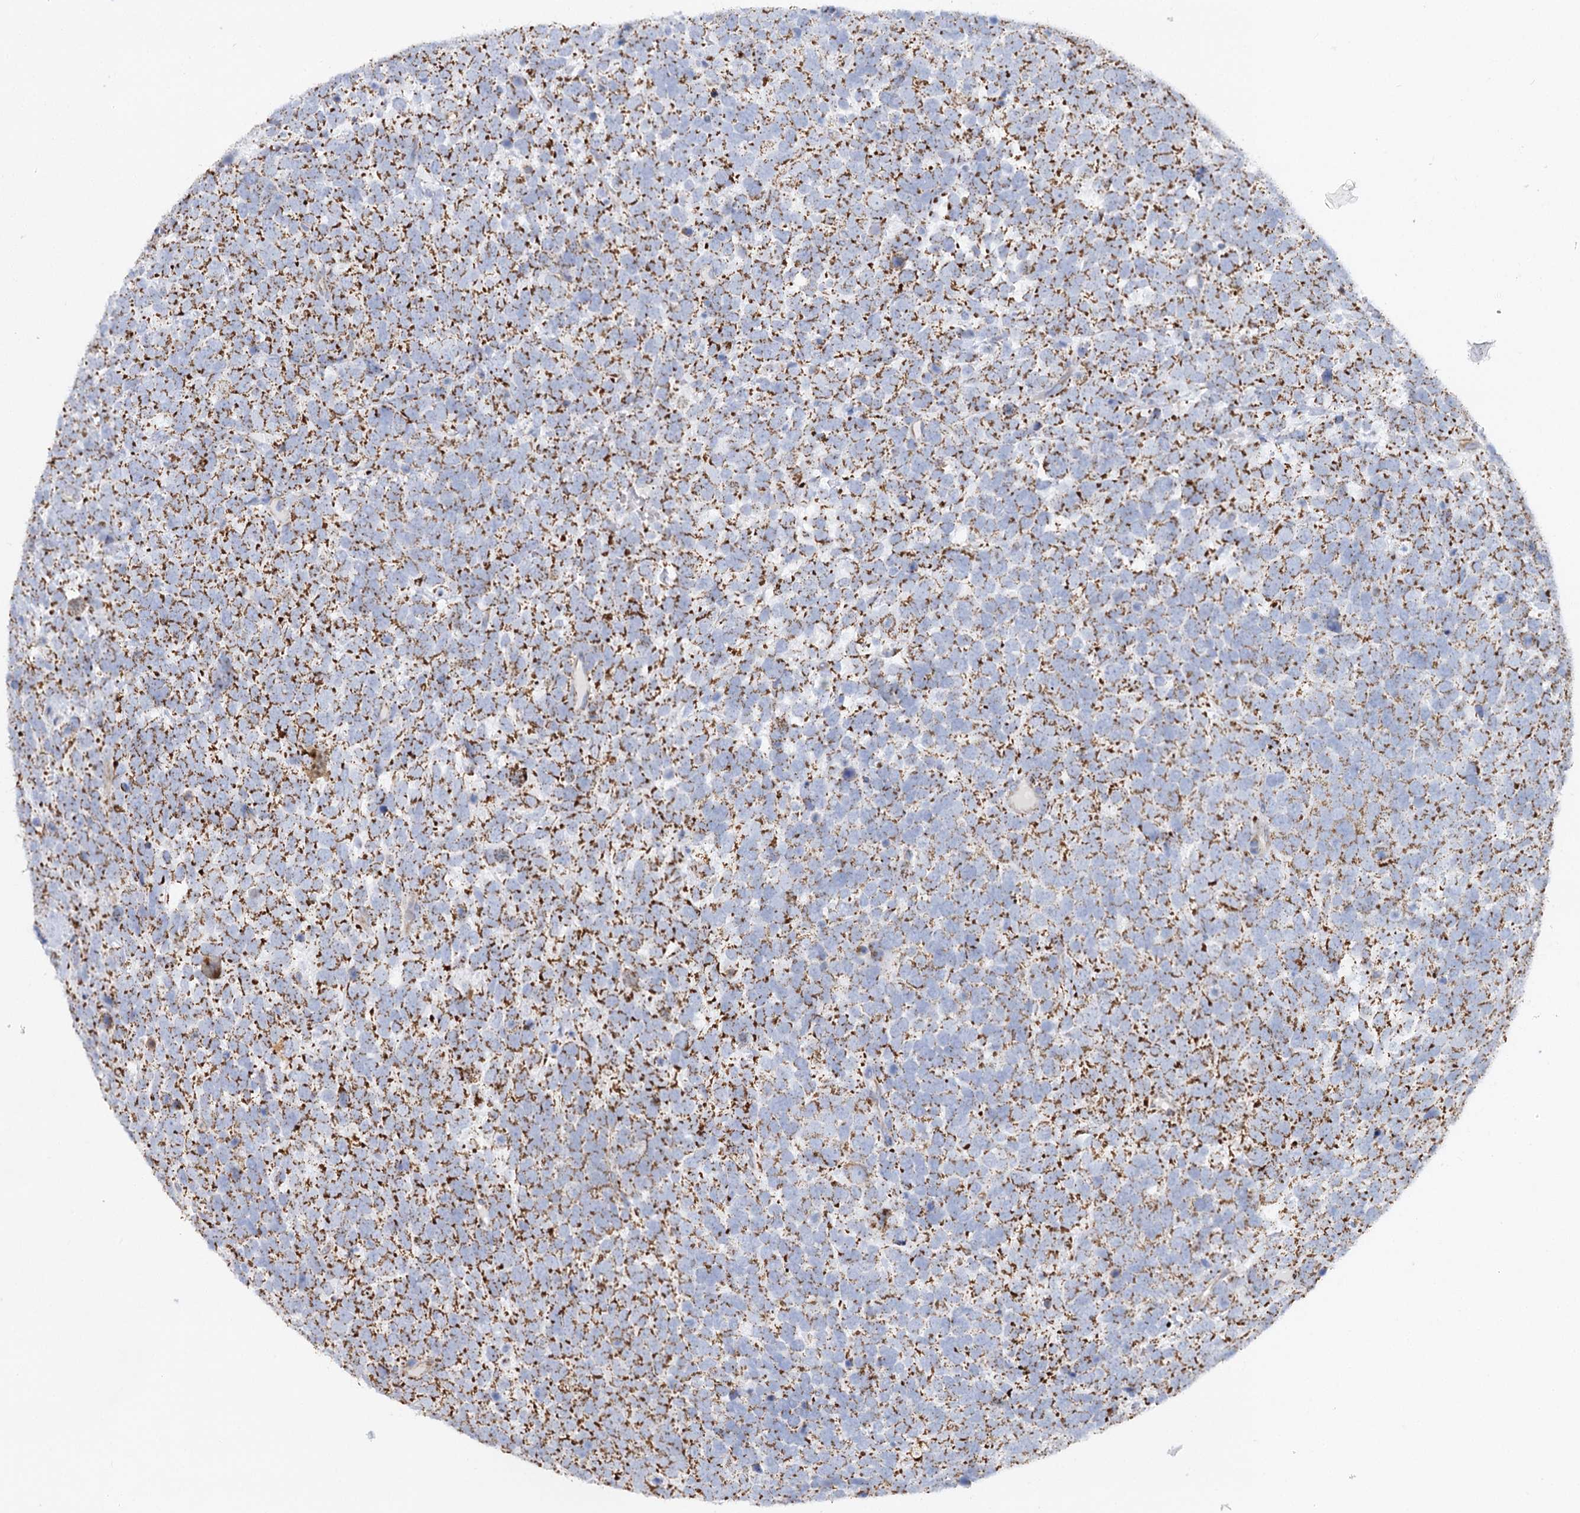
{"staining": {"intensity": "strong", "quantity": ">75%", "location": "cytoplasmic/membranous"}, "tissue": "urothelial cancer", "cell_type": "Tumor cells", "image_type": "cancer", "snomed": [{"axis": "morphology", "description": "Urothelial carcinoma, High grade"}, {"axis": "topography", "description": "Urinary bladder"}], "caption": "IHC image of neoplastic tissue: human urothelial cancer stained using immunohistochemistry (IHC) exhibits high levels of strong protein expression localized specifically in the cytoplasmic/membranous of tumor cells, appearing as a cytoplasmic/membranous brown color.", "gene": "DHTKD1", "patient": {"sex": "female", "age": 82}}